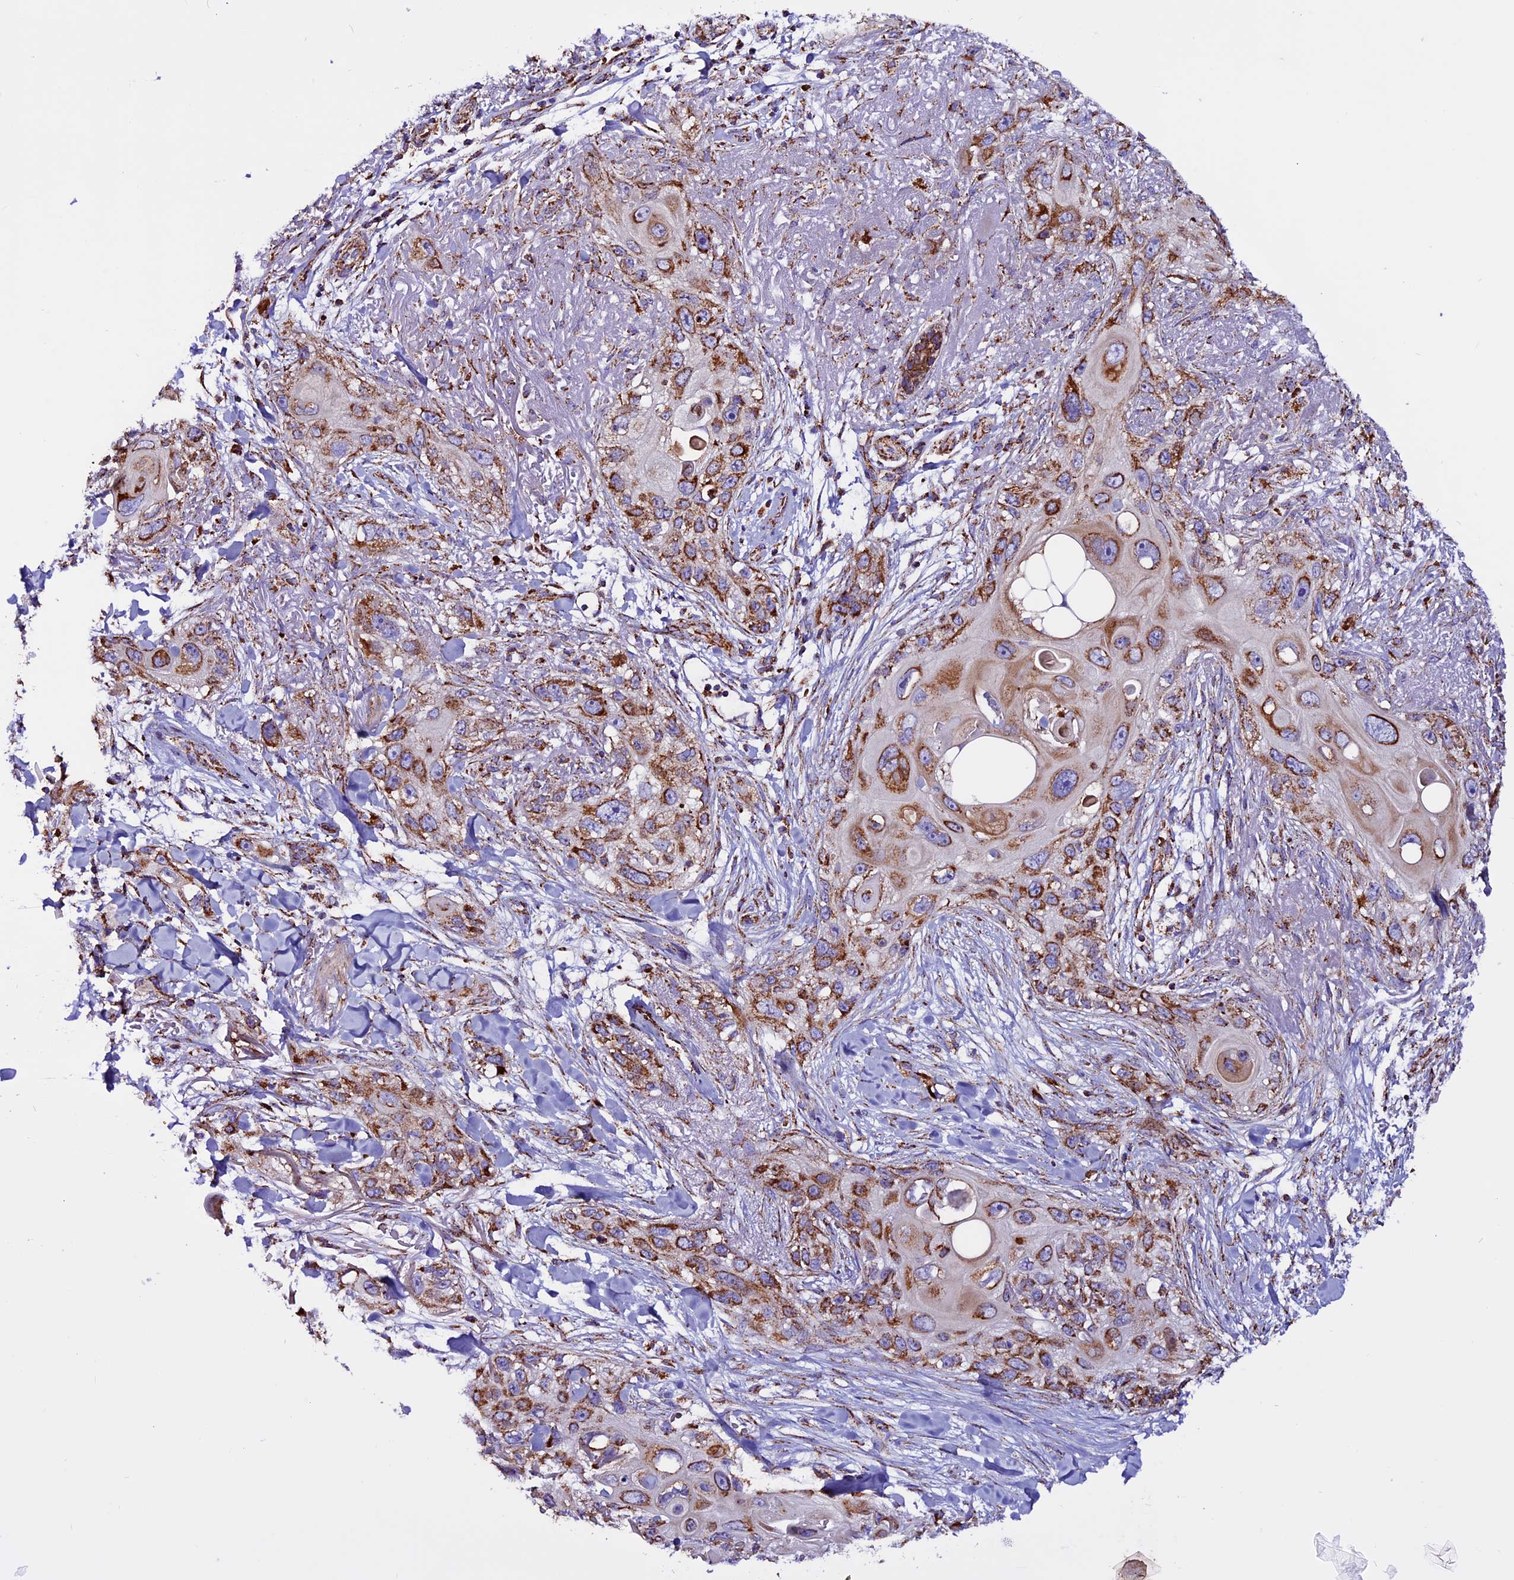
{"staining": {"intensity": "strong", "quantity": ">75%", "location": "cytoplasmic/membranous"}, "tissue": "skin cancer", "cell_type": "Tumor cells", "image_type": "cancer", "snomed": [{"axis": "morphology", "description": "Normal tissue, NOS"}, {"axis": "morphology", "description": "Squamous cell carcinoma, NOS"}, {"axis": "topography", "description": "Skin"}], "caption": "IHC micrograph of squamous cell carcinoma (skin) stained for a protein (brown), which displays high levels of strong cytoplasmic/membranous staining in approximately >75% of tumor cells.", "gene": "CX3CL1", "patient": {"sex": "male", "age": 72}}